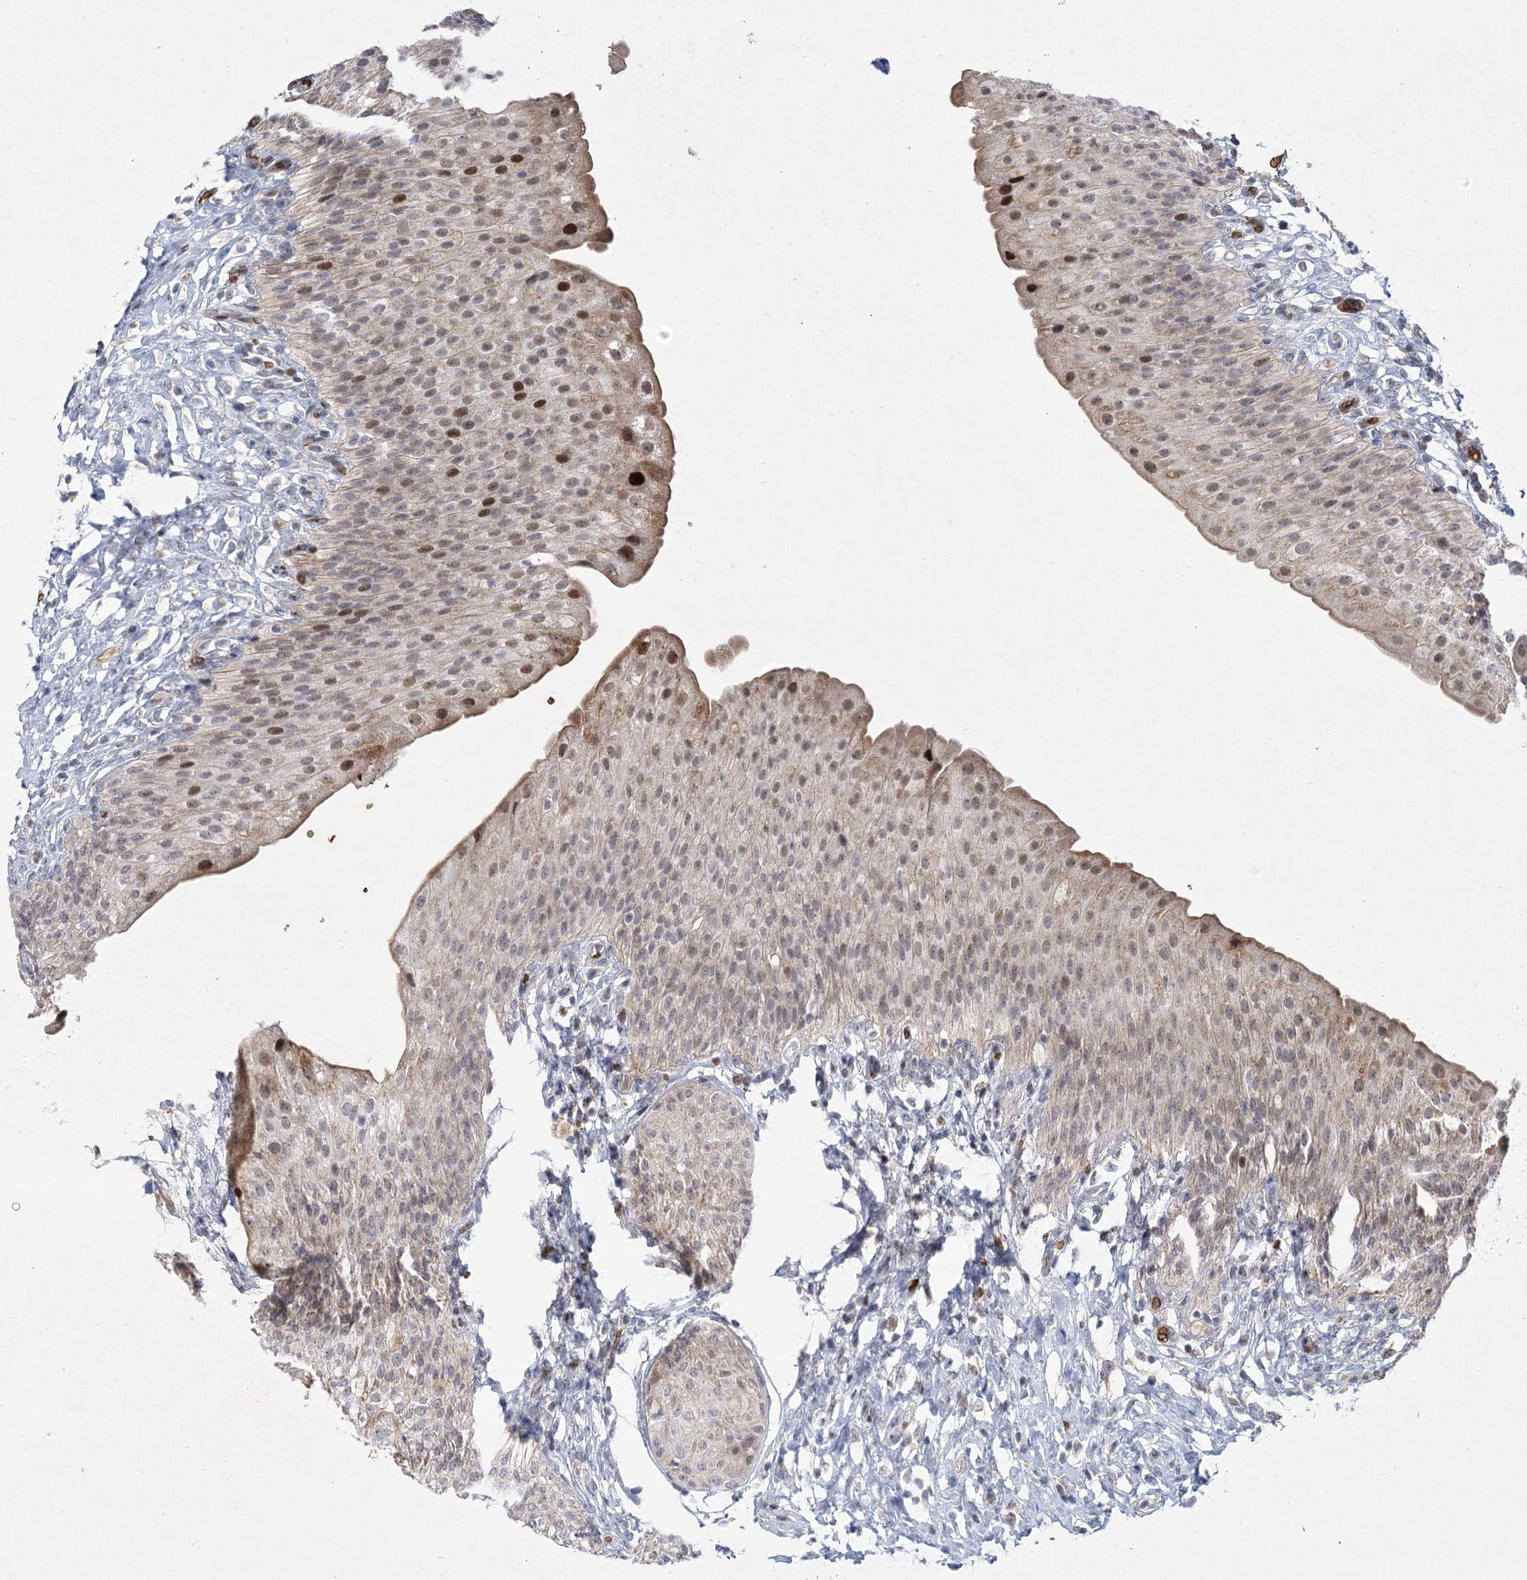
{"staining": {"intensity": "strong", "quantity": "<25%", "location": "nuclear"}, "tissue": "urinary bladder", "cell_type": "Urothelial cells", "image_type": "normal", "snomed": [{"axis": "morphology", "description": "Normal tissue, NOS"}, {"axis": "morphology", "description": "Urothelial carcinoma, High grade"}, {"axis": "topography", "description": "Urinary bladder"}], "caption": "The micrograph displays immunohistochemical staining of benign urinary bladder. There is strong nuclear expression is identified in about <25% of urothelial cells.", "gene": "NSMCE4A", "patient": {"sex": "male", "age": 46}}